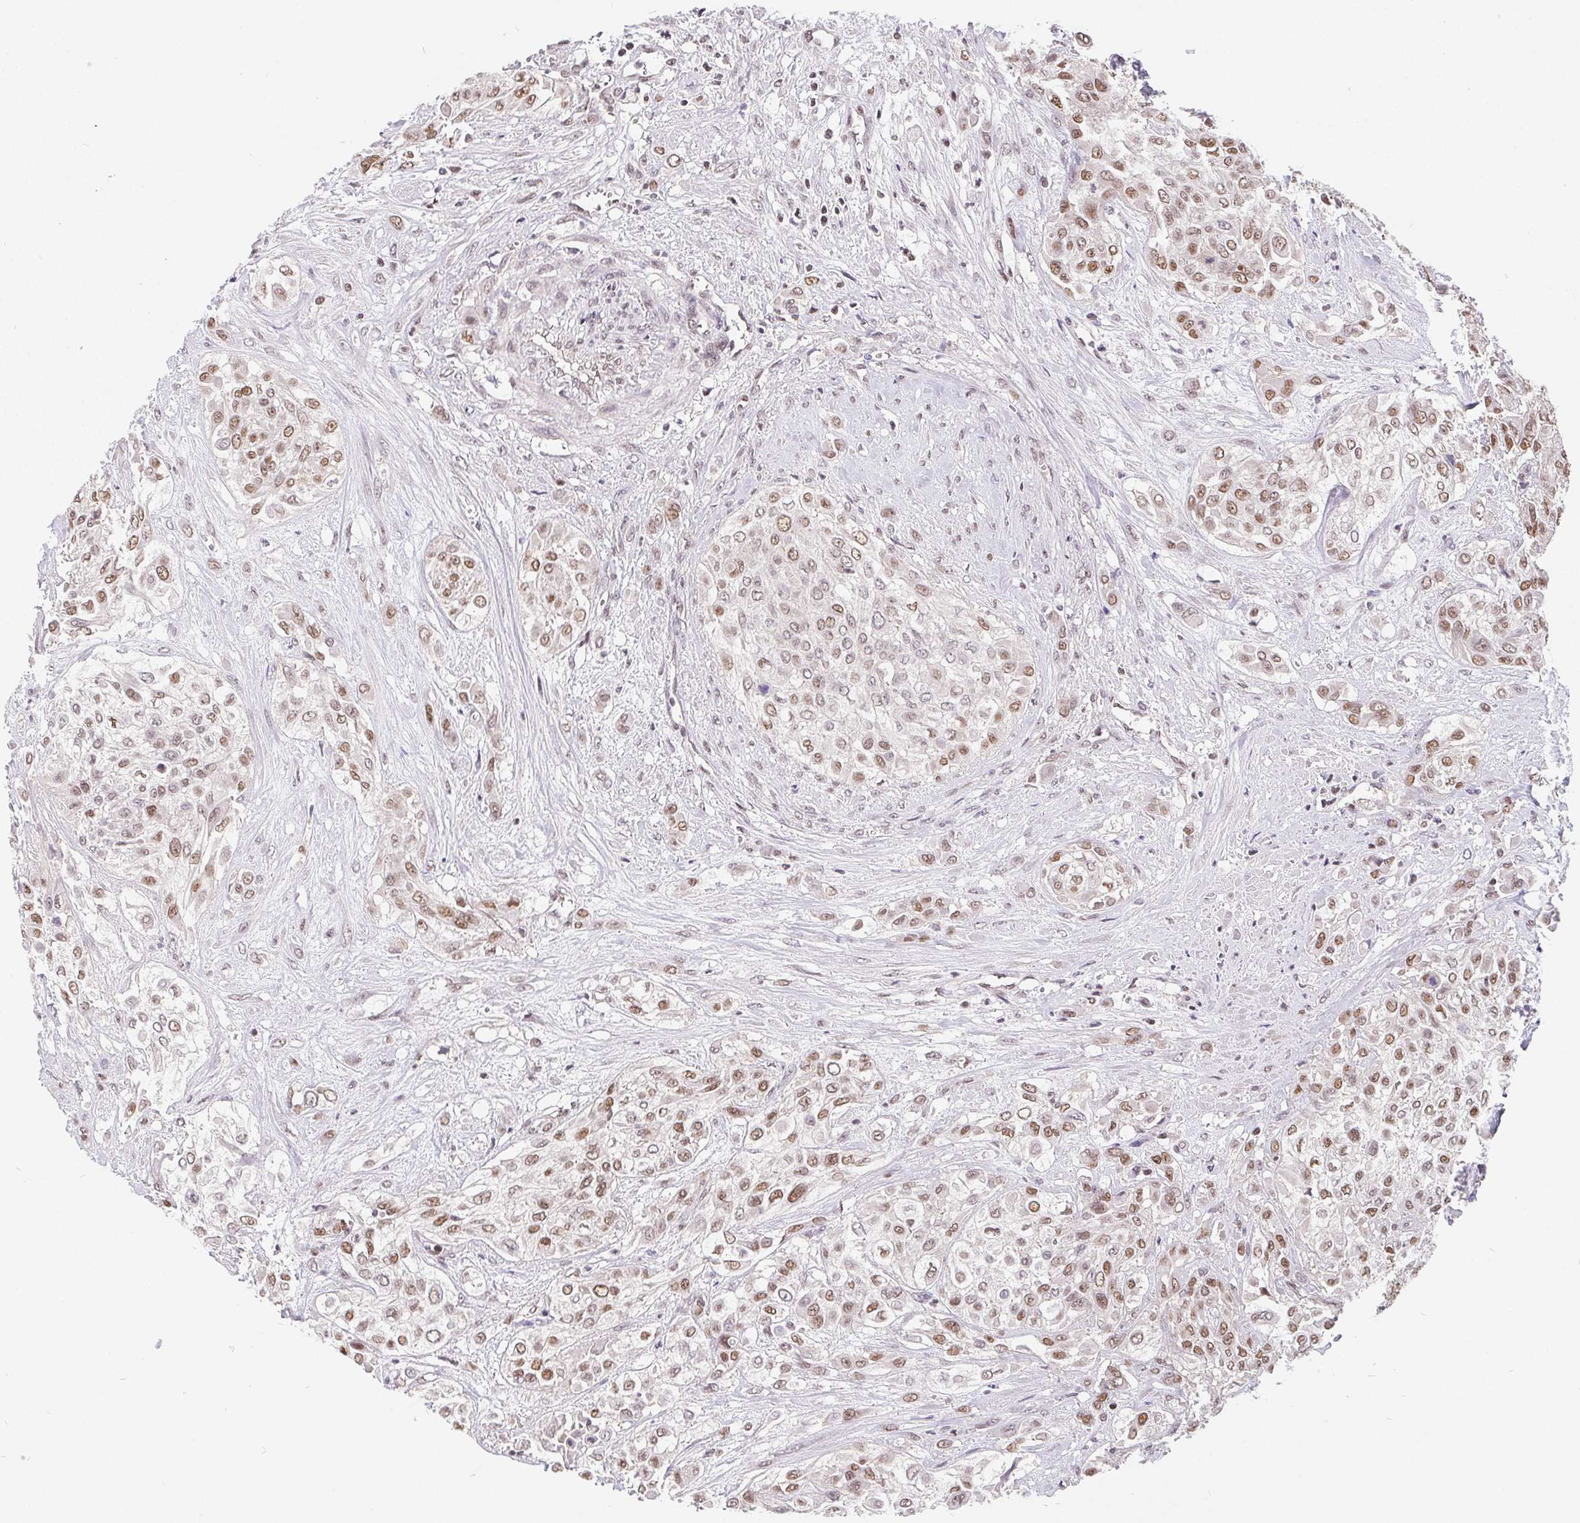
{"staining": {"intensity": "moderate", "quantity": ">75%", "location": "nuclear"}, "tissue": "urothelial cancer", "cell_type": "Tumor cells", "image_type": "cancer", "snomed": [{"axis": "morphology", "description": "Urothelial carcinoma, High grade"}, {"axis": "topography", "description": "Urinary bladder"}], "caption": "Moderate nuclear protein staining is identified in about >75% of tumor cells in high-grade urothelial carcinoma.", "gene": "POU2F1", "patient": {"sex": "male", "age": 57}}